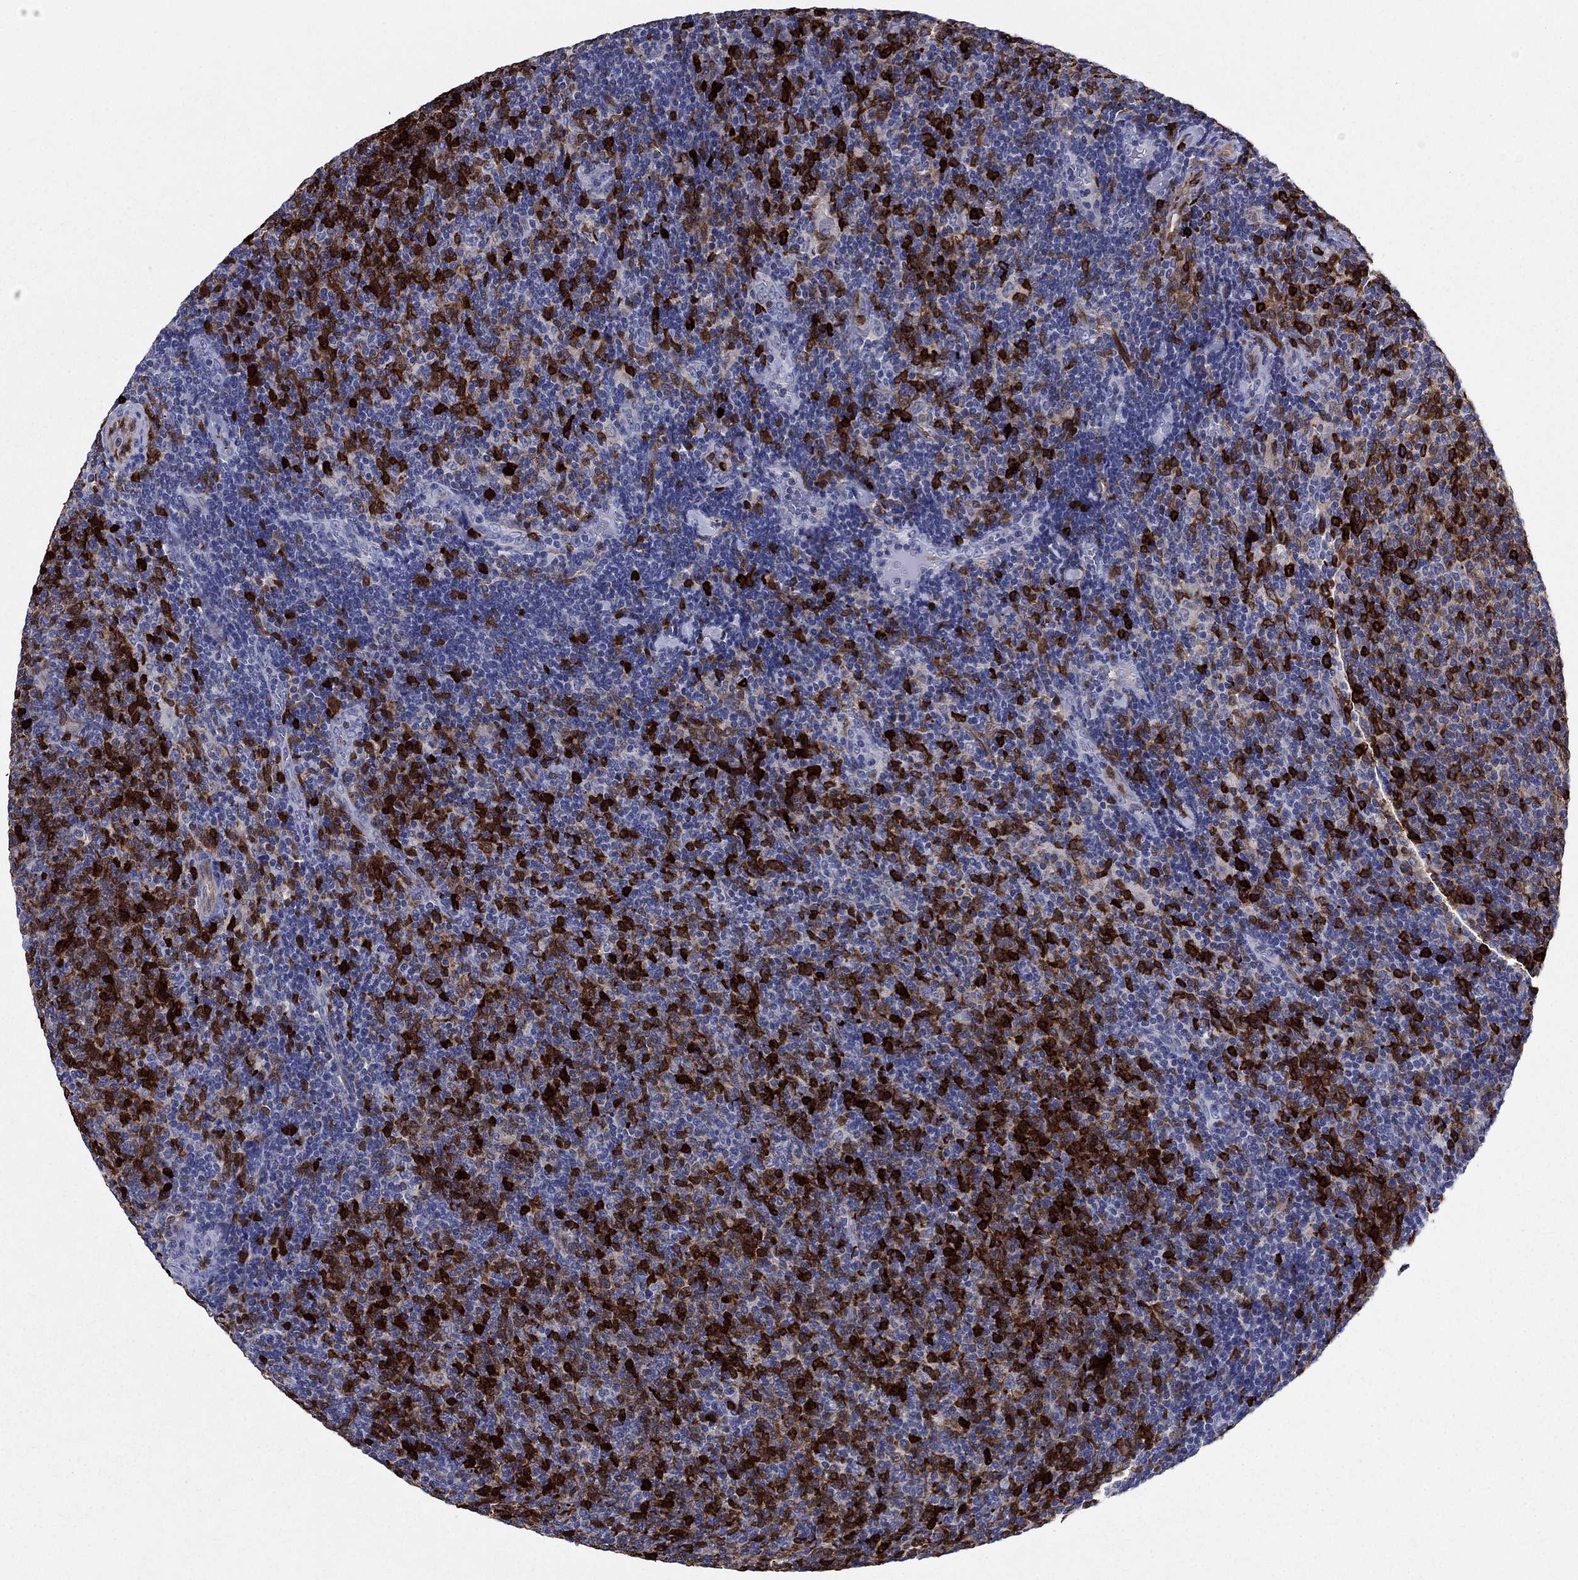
{"staining": {"intensity": "strong", "quantity": "25%-75%", "location": "cytoplasmic/membranous,nuclear"}, "tissue": "lymphoma", "cell_type": "Tumor cells", "image_type": "cancer", "snomed": [{"axis": "morphology", "description": "Malignant lymphoma, non-Hodgkin's type, Low grade"}, {"axis": "topography", "description": "Lymph node"}], "caption": "Protein expression by immunohistochemistry displays strong cytoplasmic/membranous and nuclear staining in approximately 25%-75% of tumor cells in malignant lymphoma, non-Hodgkin's type (low-grade).", "gene": "STMN1", "patient": {"sex": "male", "age": 52}}